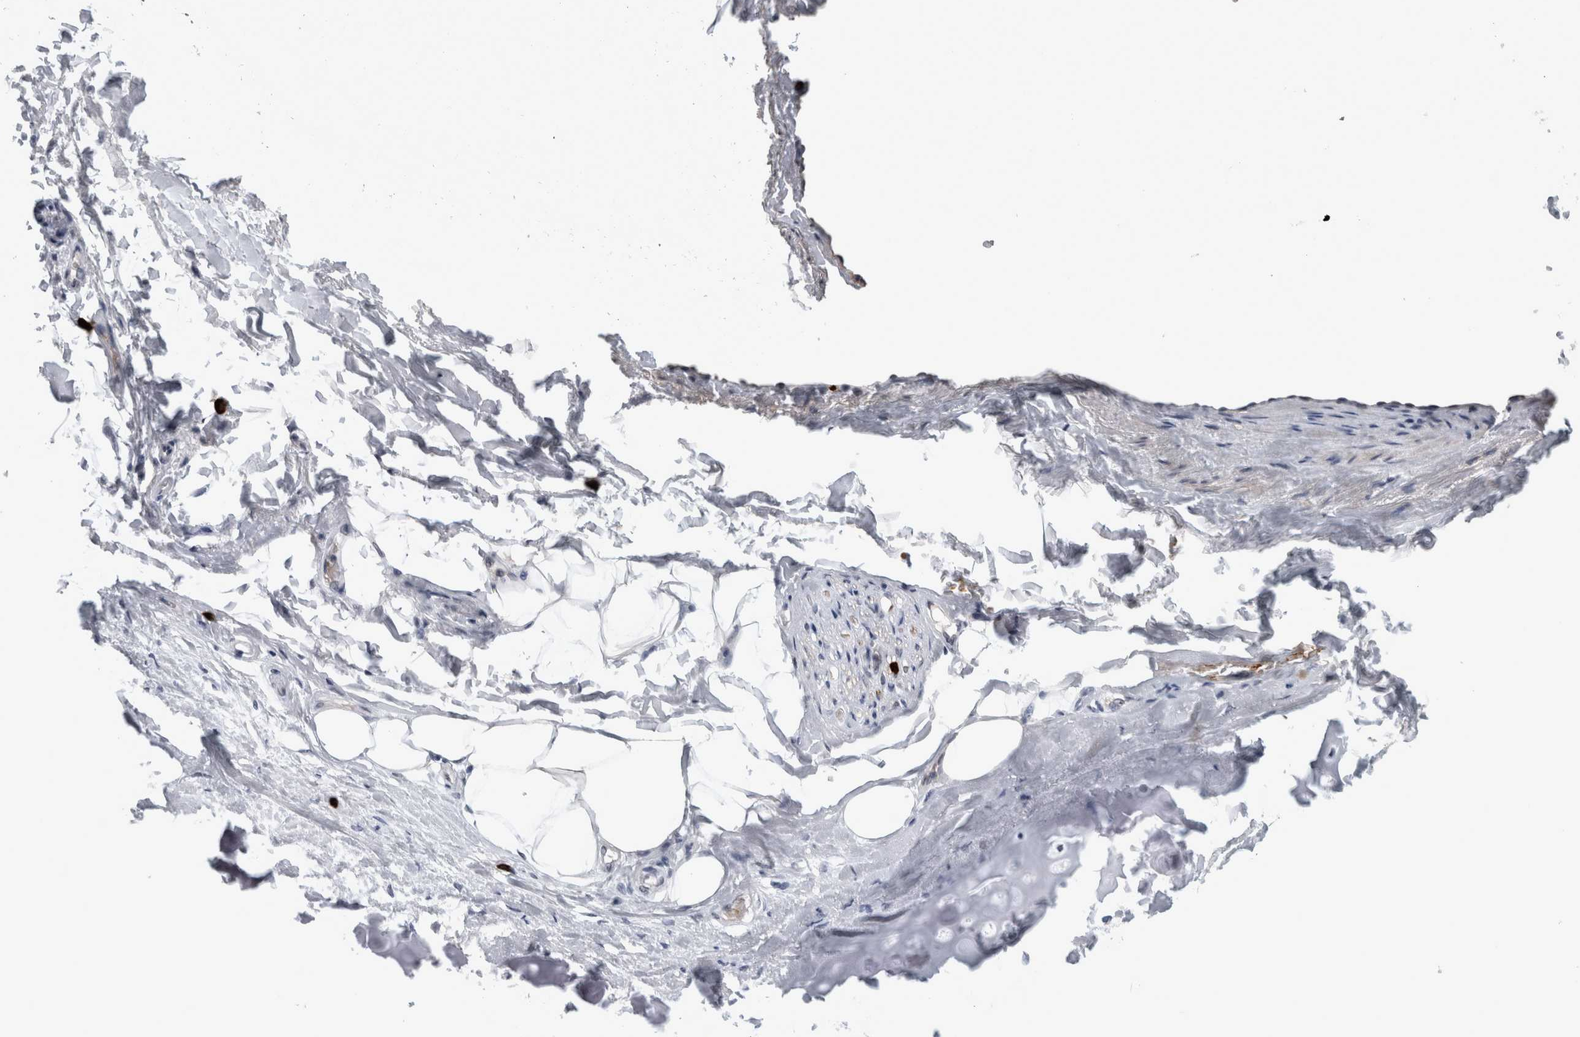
{"staining": {"intensity": "negative", "quantity": "none", "location": "none"}, "tissue": "adipose tissue", "cell_type": "Adipocytes", "image_type": "normal", "snomed": [{"axis": "morphology", "description": "Normal tissue, NOS"}, {"axis": "topography", "description": "Cartilage tissue"}, {"axis": "topography", "description": "Bronchus"}], "caption": "Immunohistochemistry micrograph of normal human adipose tissue stained for a protein (brown), which reveals no expression in adipocytes.", "gene": "PEBP4", "patient": {"sex": "female", "age": 73}}